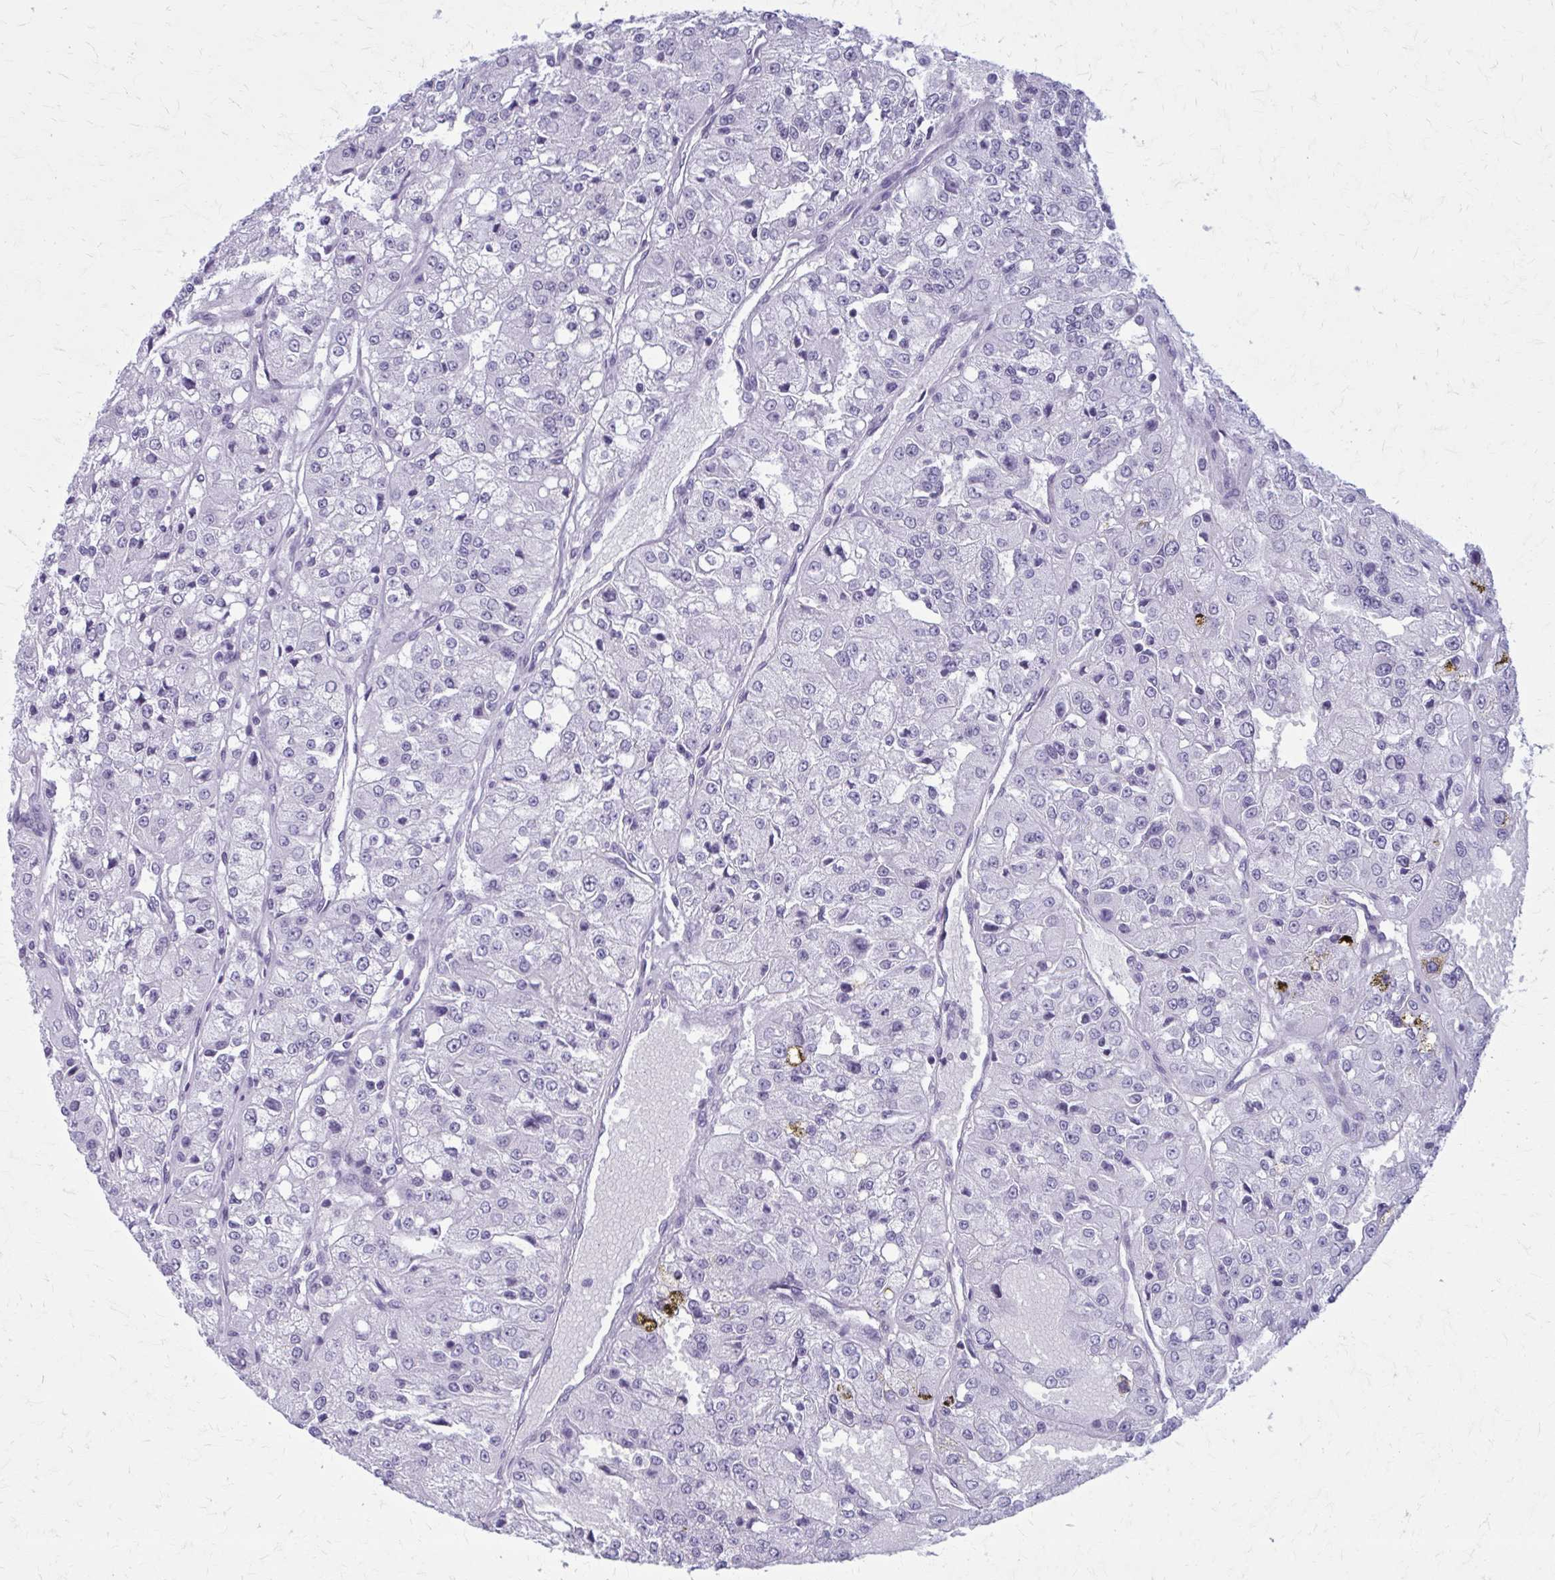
{"staining": {"intensity": "negative", "quantity": "none", "location": "none"}, "tissue": "renal cancer", "cell_type": "Tumor cells", "image_type": "cancer", "snomed": [{"axis": "morphology", "description": "Adenocarcinoma, NOS"}, {"axis": "topography", "description": "Kidney"}], "caption": "Tumor cells show no significant expression in adenocarcinoma (renal).", "gene": "ZDHHC7", "patient": {"sex": "female", "age": 63}}